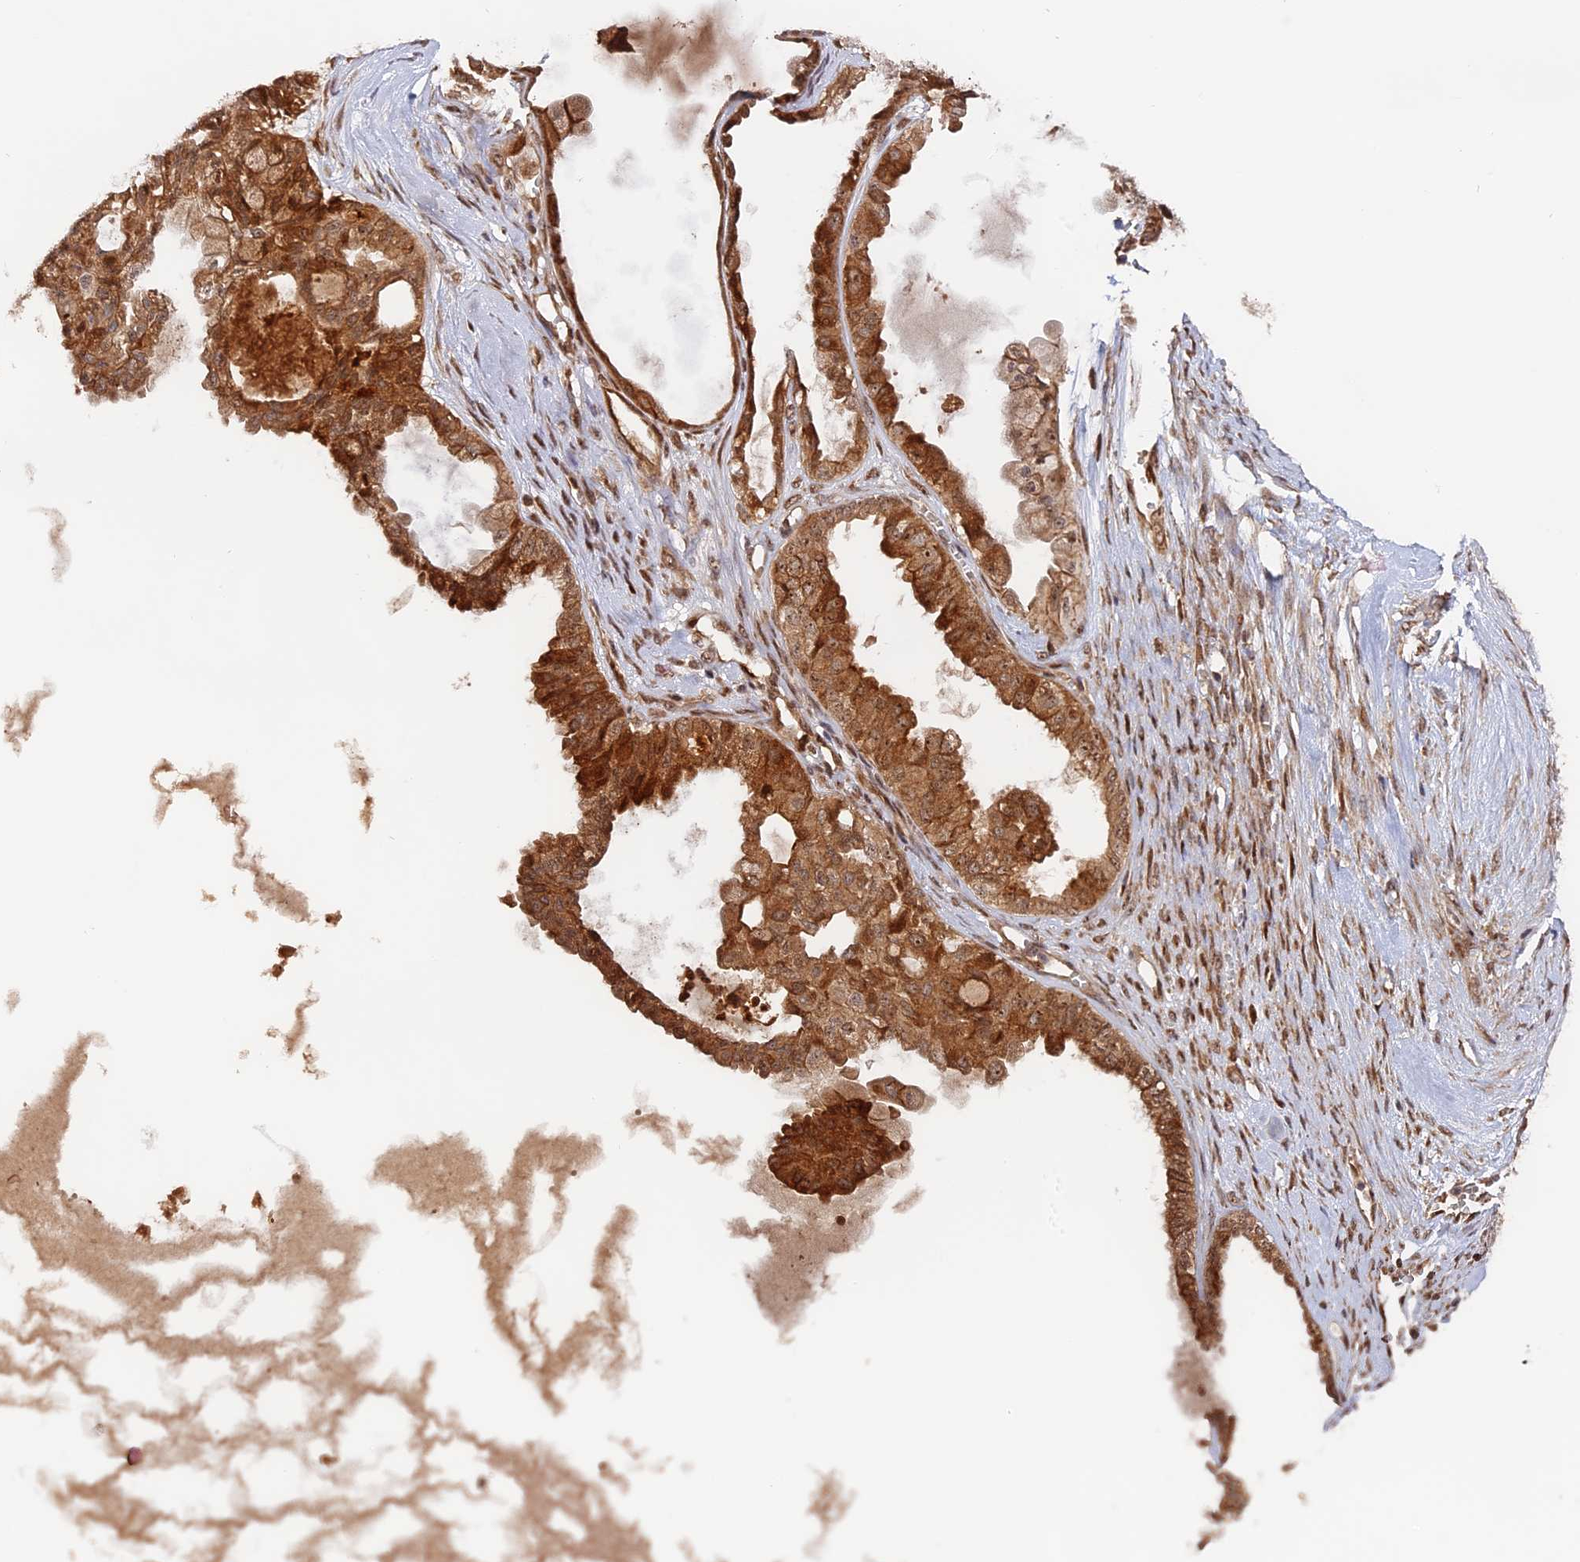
{"staining": {"intensity": "strong", "quantity": ">75%", "location": "cytoplasmic/membranous,nuclear"}, "tissue": "ovarian cancer", "cell_type": "Tumor cells", "image_type": "cancer", "snomed": [{"axis": "morphology", "description": "Carcinoma, NOS"}, {"axis": "morphology", "description": "Carcinoma, endometroid"}, {"axis": "topography", "description": "Ovary"}], "caption": "Immunohistochemistry (IHC) of human ovarian cancer (carcinoma) reveals high levels of strong cytoplasmic/membranous and nuclear expression in about >75% of tumor cells.", "gene": "ANKRD24", "patient": {"sex": "female", "age": 50}}